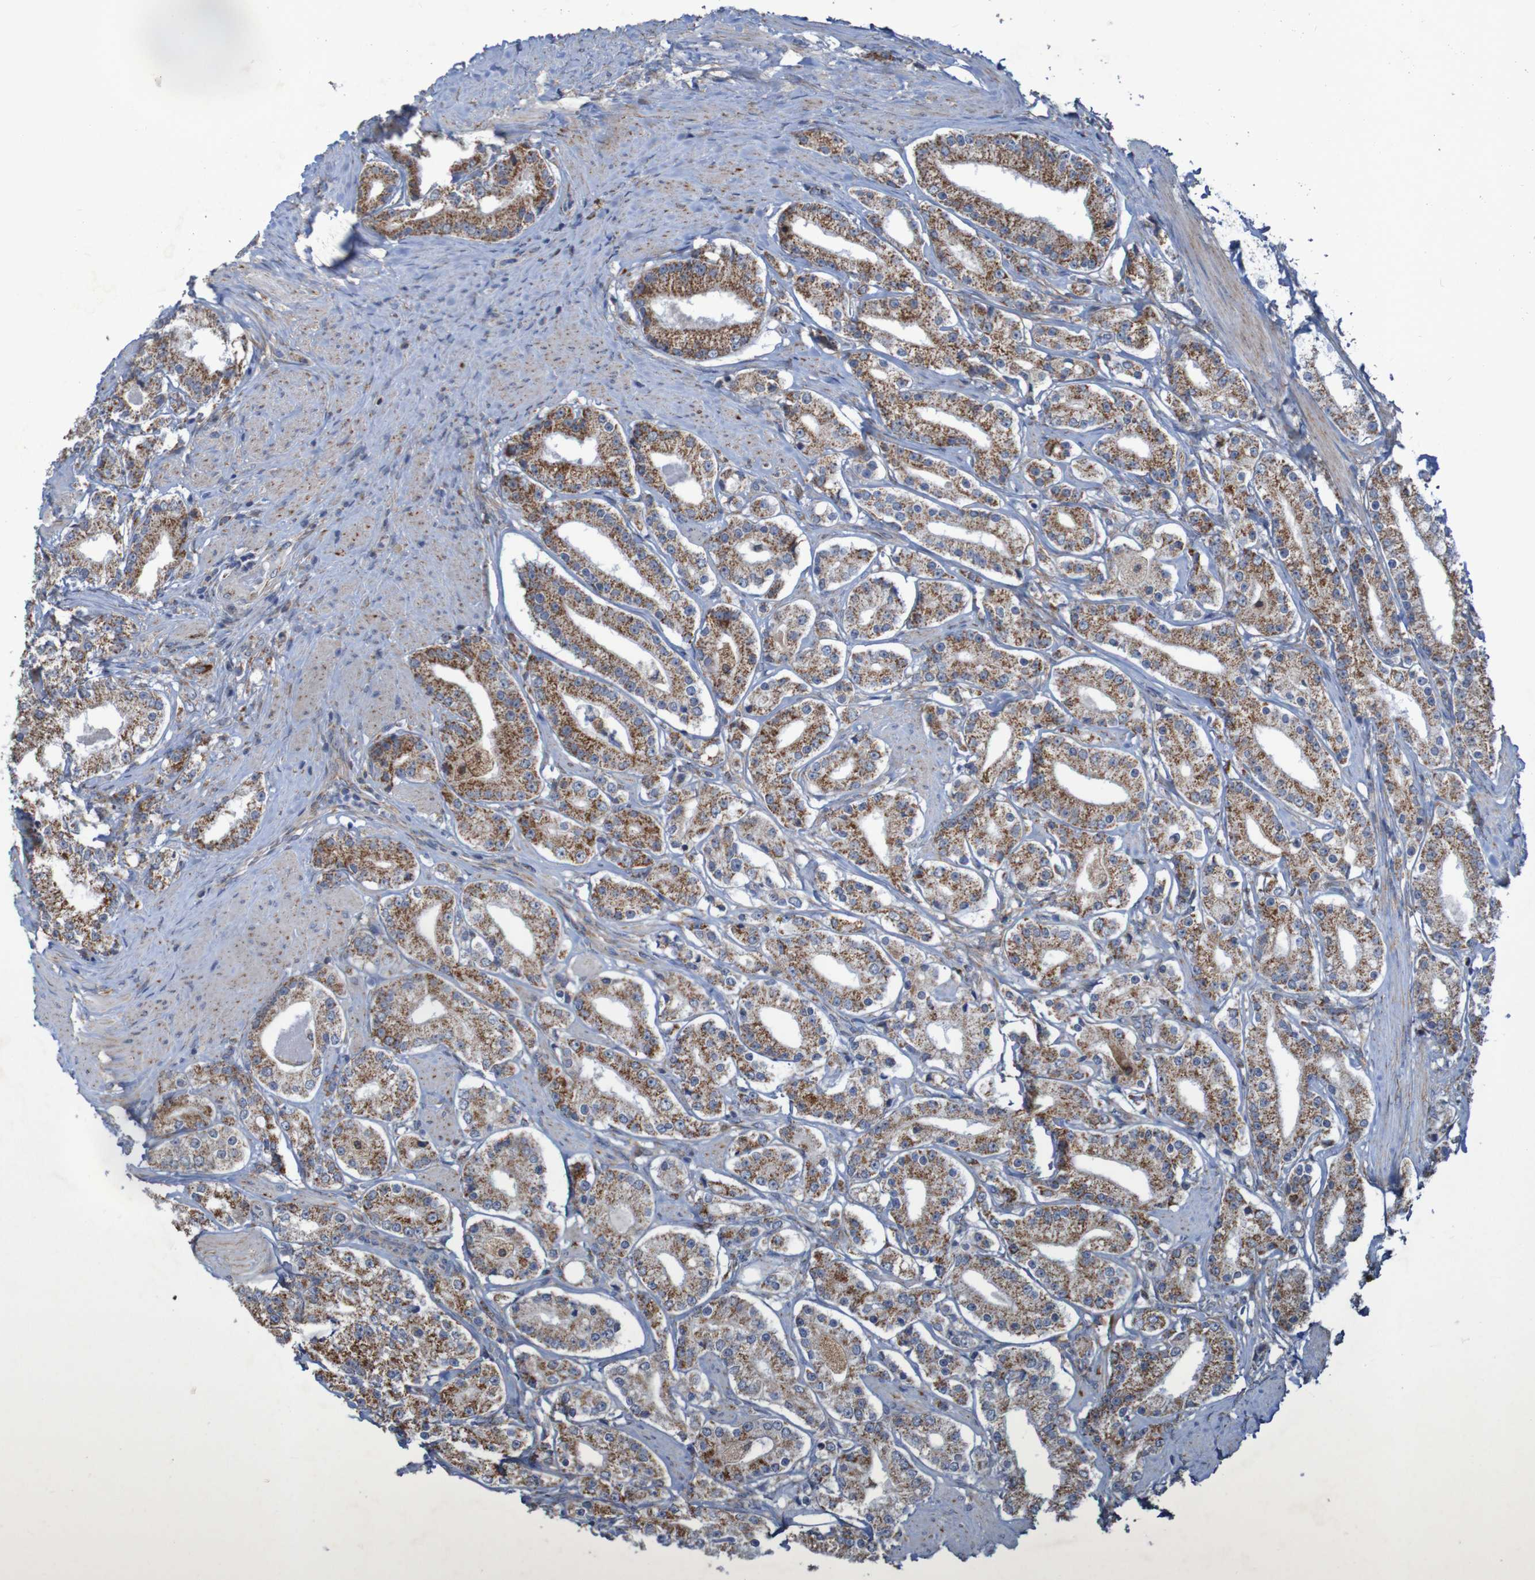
{"staining": {"intensity": "strong", "quantity": ">75%", "location": "cytoplasmic/membranous"}, "tissue": "prostate cancer", "cell_type": "Tumor cells", "image_type": "cancer", "snomed": [{"axis": "morphology", "description": "Adenocarcinoma, Low grade"}, {"axis": "topography", "description": "Prostate"}], "caption": "This is a micrograph of immunohistochemistry staining of prostate cancer (adenocarcinoma (low-grade)), which shows strong expression in the cytoplasmic/membranous of tumor cells.", "gene": "CCDC51", "patient": {"sex": "male", "age": 63}}